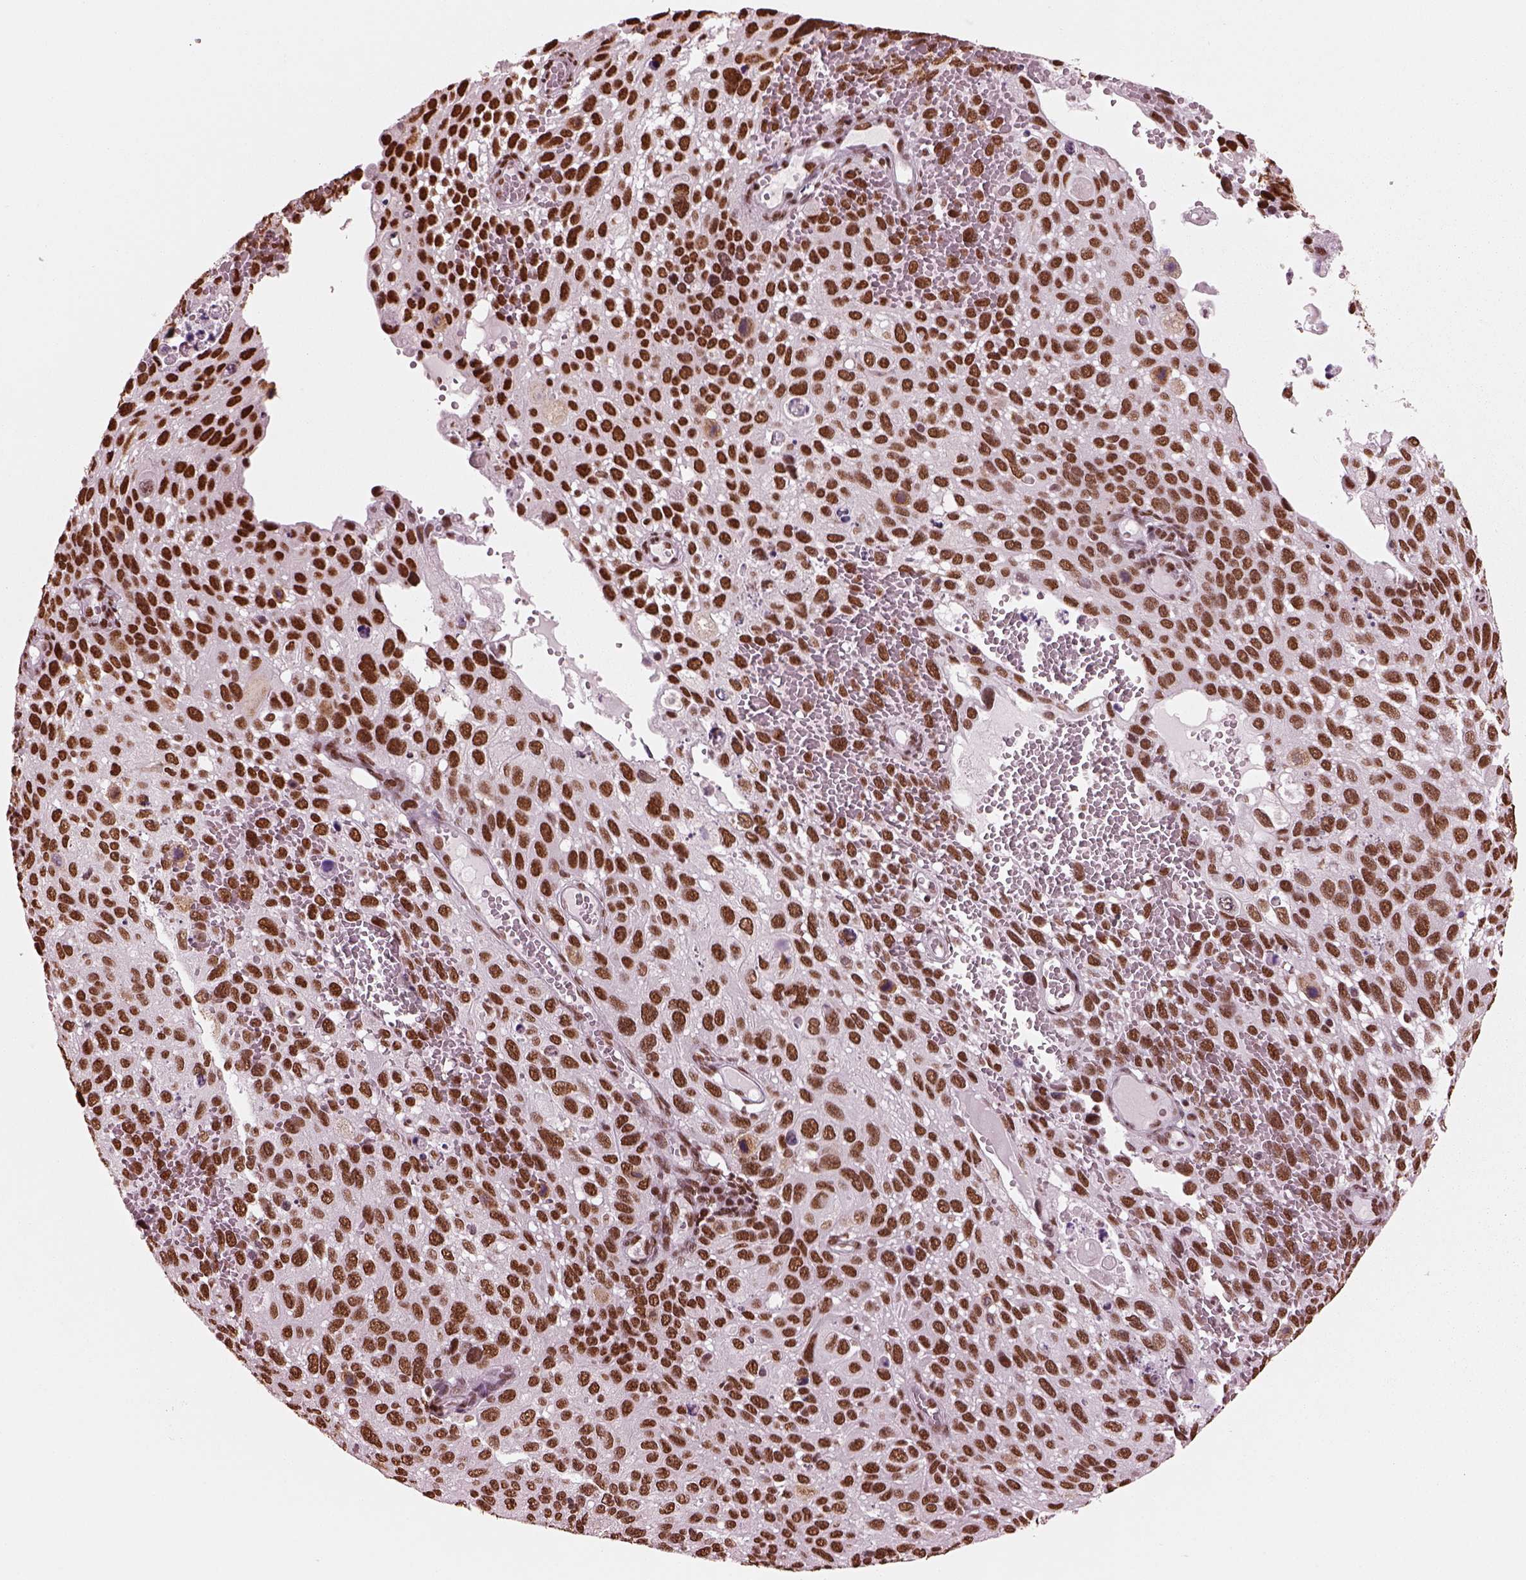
{"staining": {"intensity": "strong", "quantity": ">75%", "location": "nuclear"}, "tissue": "cervical cancer", "cell_type": "Tumor cells", "image_type": "cancer", "snomed": [{"axis": "morphology", "description": "Squamous cell carcinoma, NOS"}, {"axis": "topography", "description": "Cervix"}], "caption": "An IHC image of neoplastic tissue is shown. Protein staining in brown shows strong nuclear positivity in cervical cancer (squamous cell carcinoma) within tumor cells. Using DAB (brown) and hematoxylin (blue) stains, captured at high magnification using brightfield microscopy.", "gene": "CBFA2T3", "patient": {"sex": "female", "age": 70}}